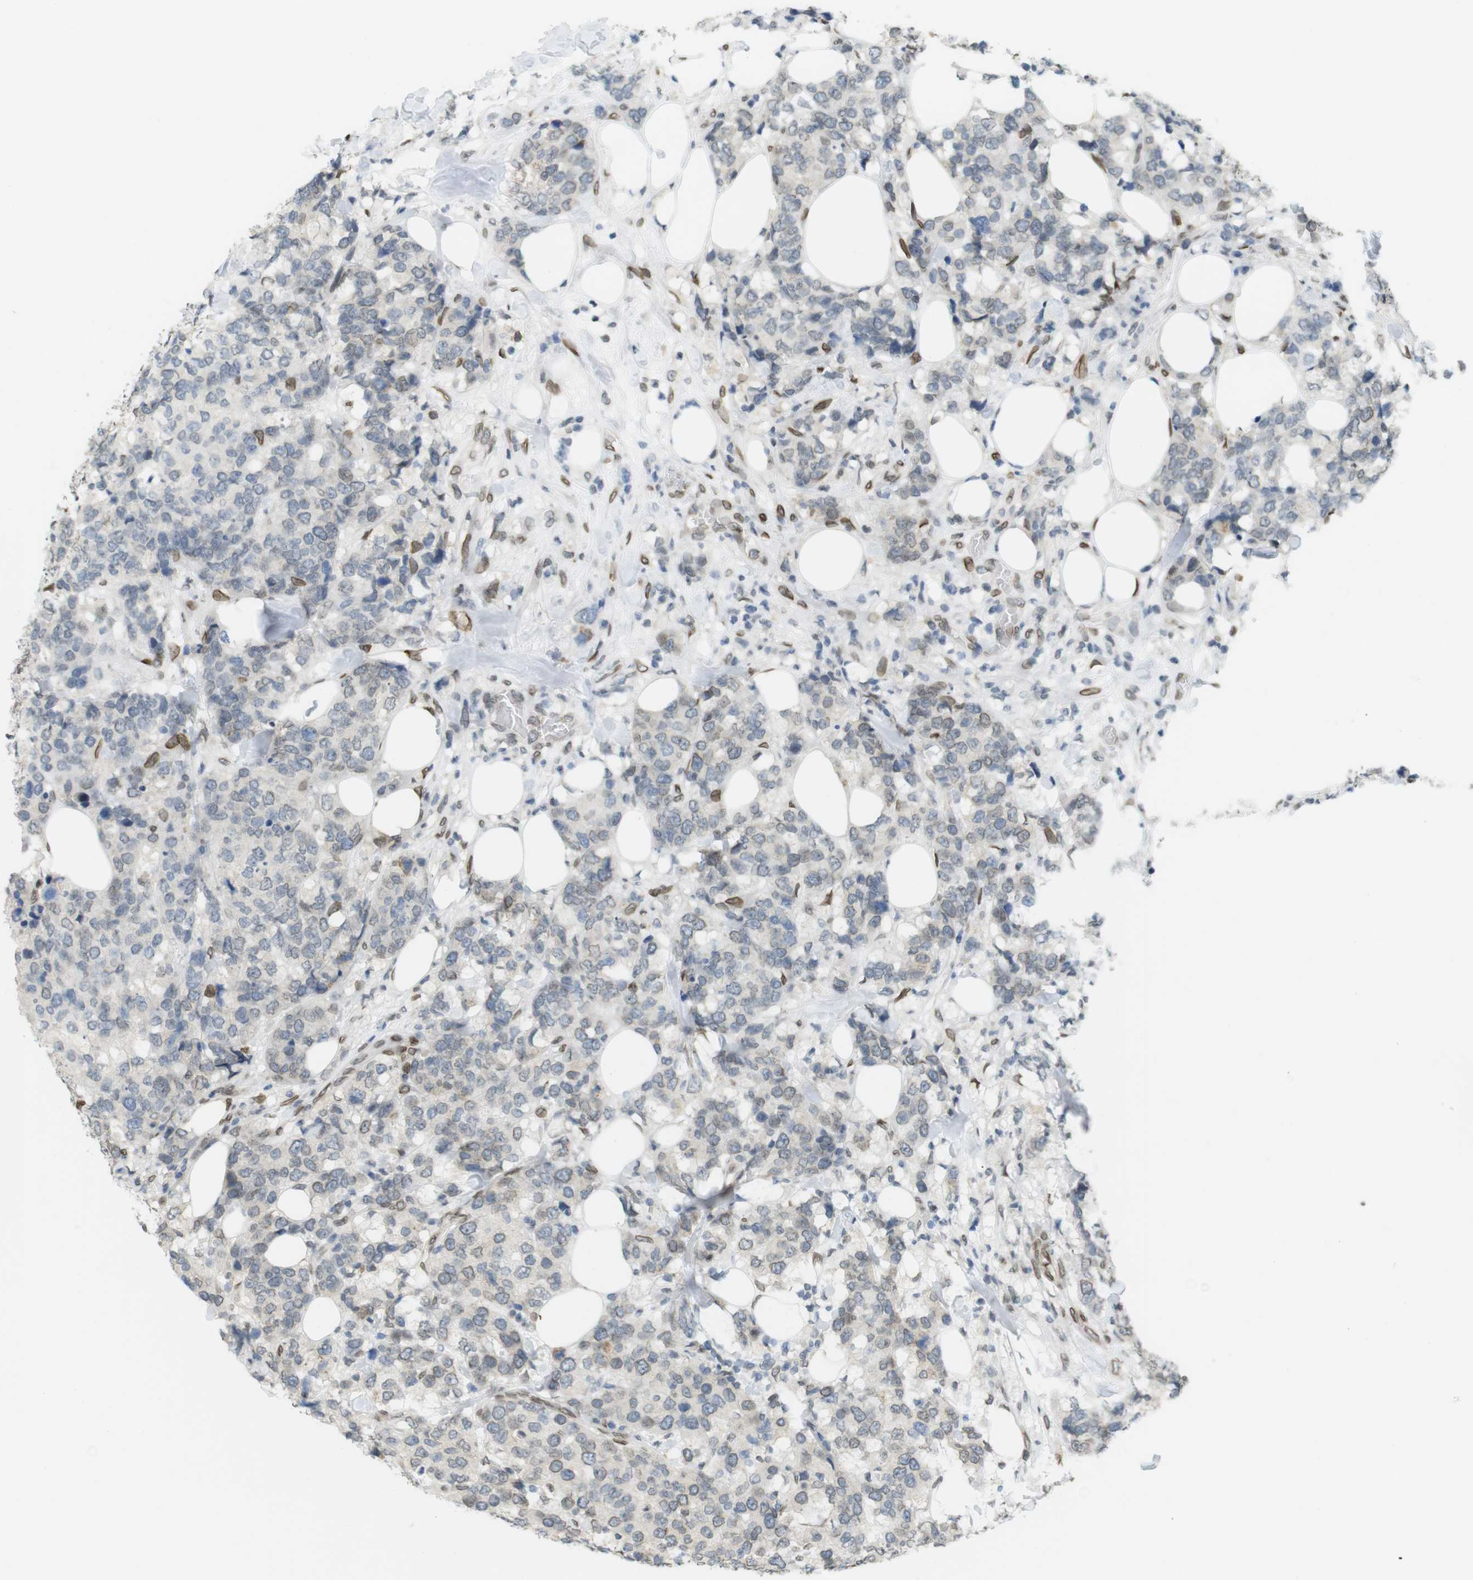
{"staining": {"intensity": "negative", "quantity": "none", "location": "none"}, "tissue": "breast cancer", "cell_type": "Tumor cells", "image_type": "cancer", "snomed": [{"axis": "morphology", "description": "Lobular carcinoma"}, {"axis": "topography", "description": "Breast"}], "caption": "This is a photomicrograph of immunohistochemistry staining of breast cancer, which shows no positivity in tumor cells. (DAB (3,3'-diaminobenzidine) IHC visualized using brightfield microscopy, high magnification).", "gene": "ARL6IP6", "patient": {"sex": "female", "age": 59}}